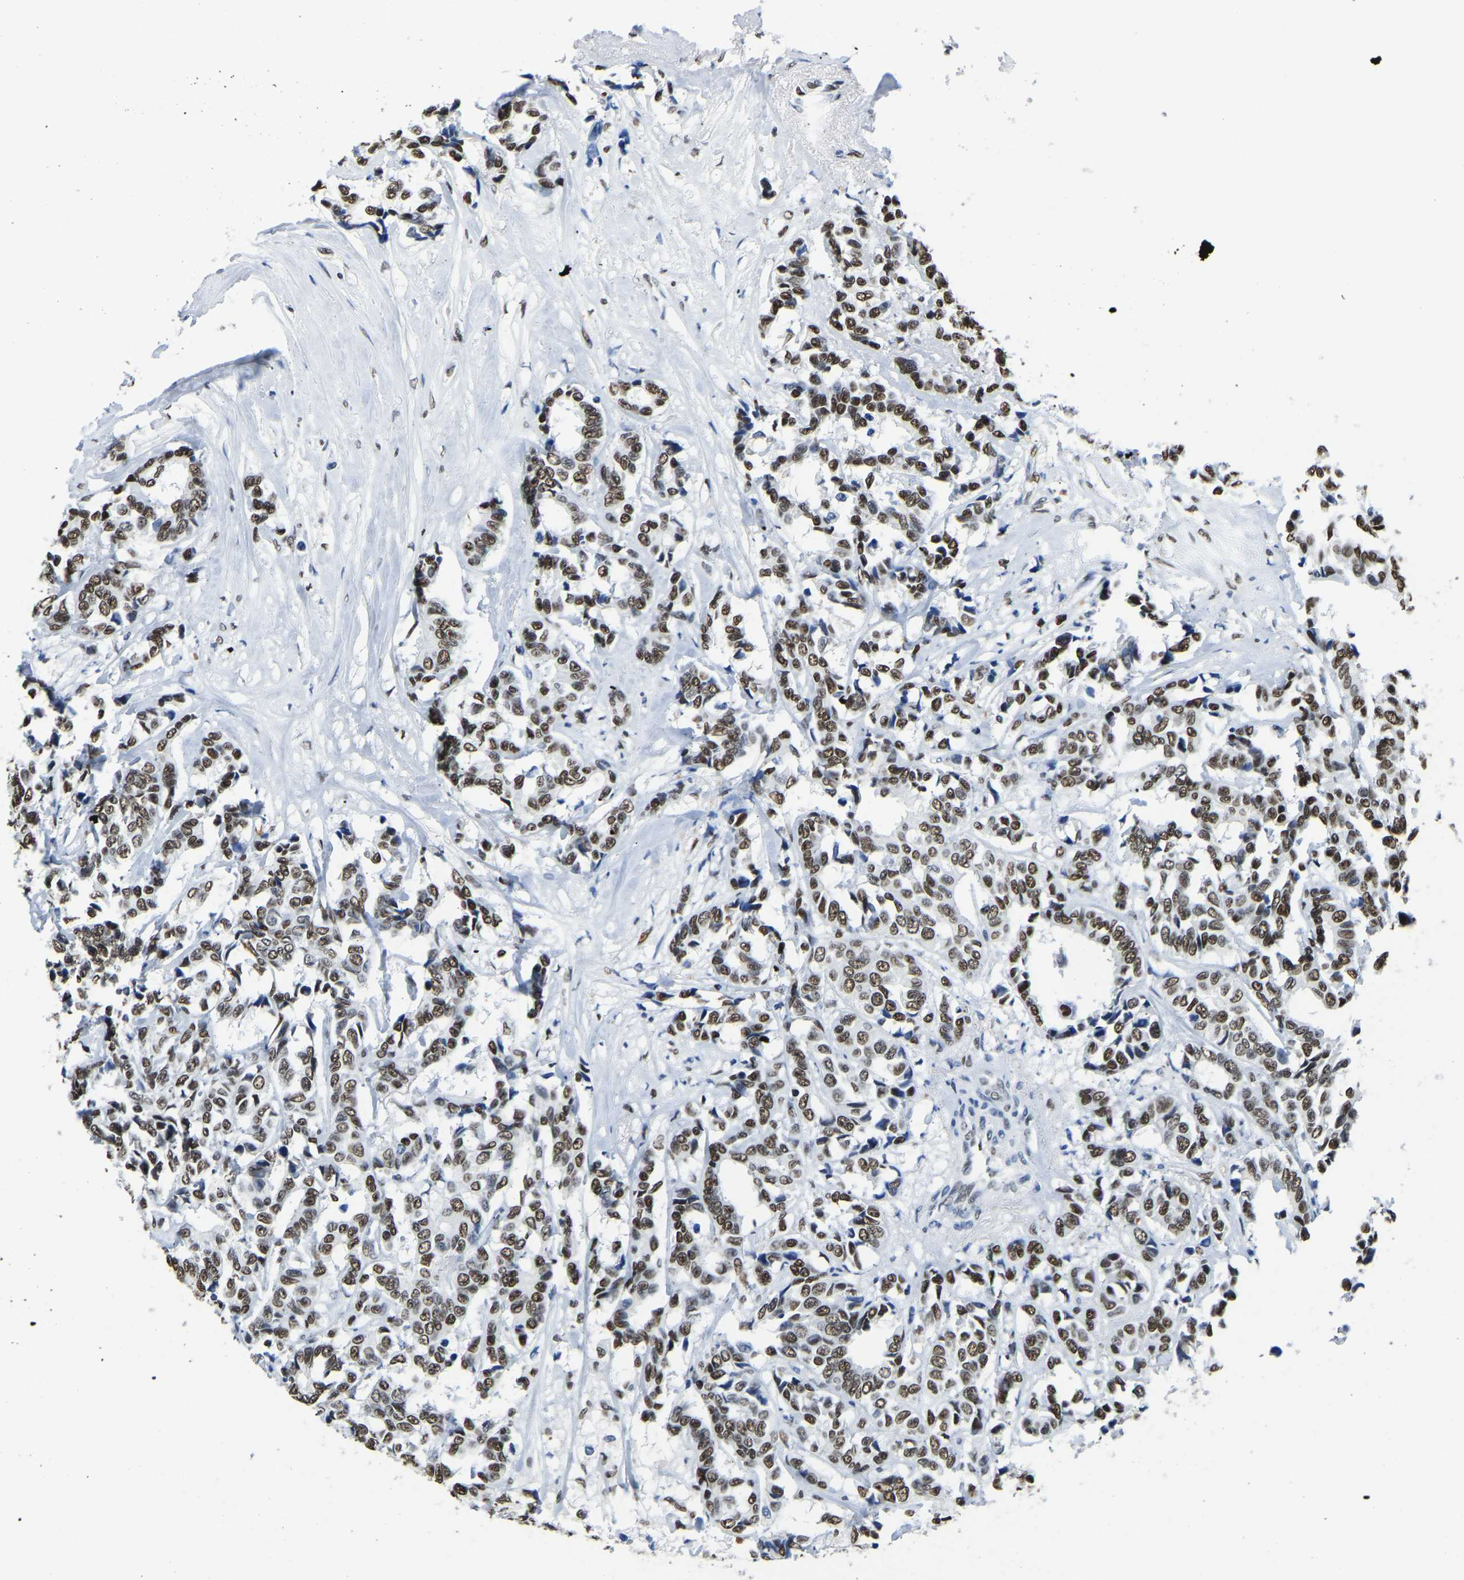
{"staining": {"intensity": "strong", "quantity": ">75%", "location": "nuclear"}, "tissue": "breast cancer", "cell_type": "Tumor cells", "image_type": "cancer", "snomed": [{"axis": "morphology", "description": "Duct carcinoma"}, {"axis": "topography", "description": "Breast"}], "caption": "Immunohistochemical staining of breast cancer displays high levels of strong nuclear protein expression in approximately >75% of tumor cells.", "gene": "UBA1", "patient": {"sex": "female", "age": 87}}